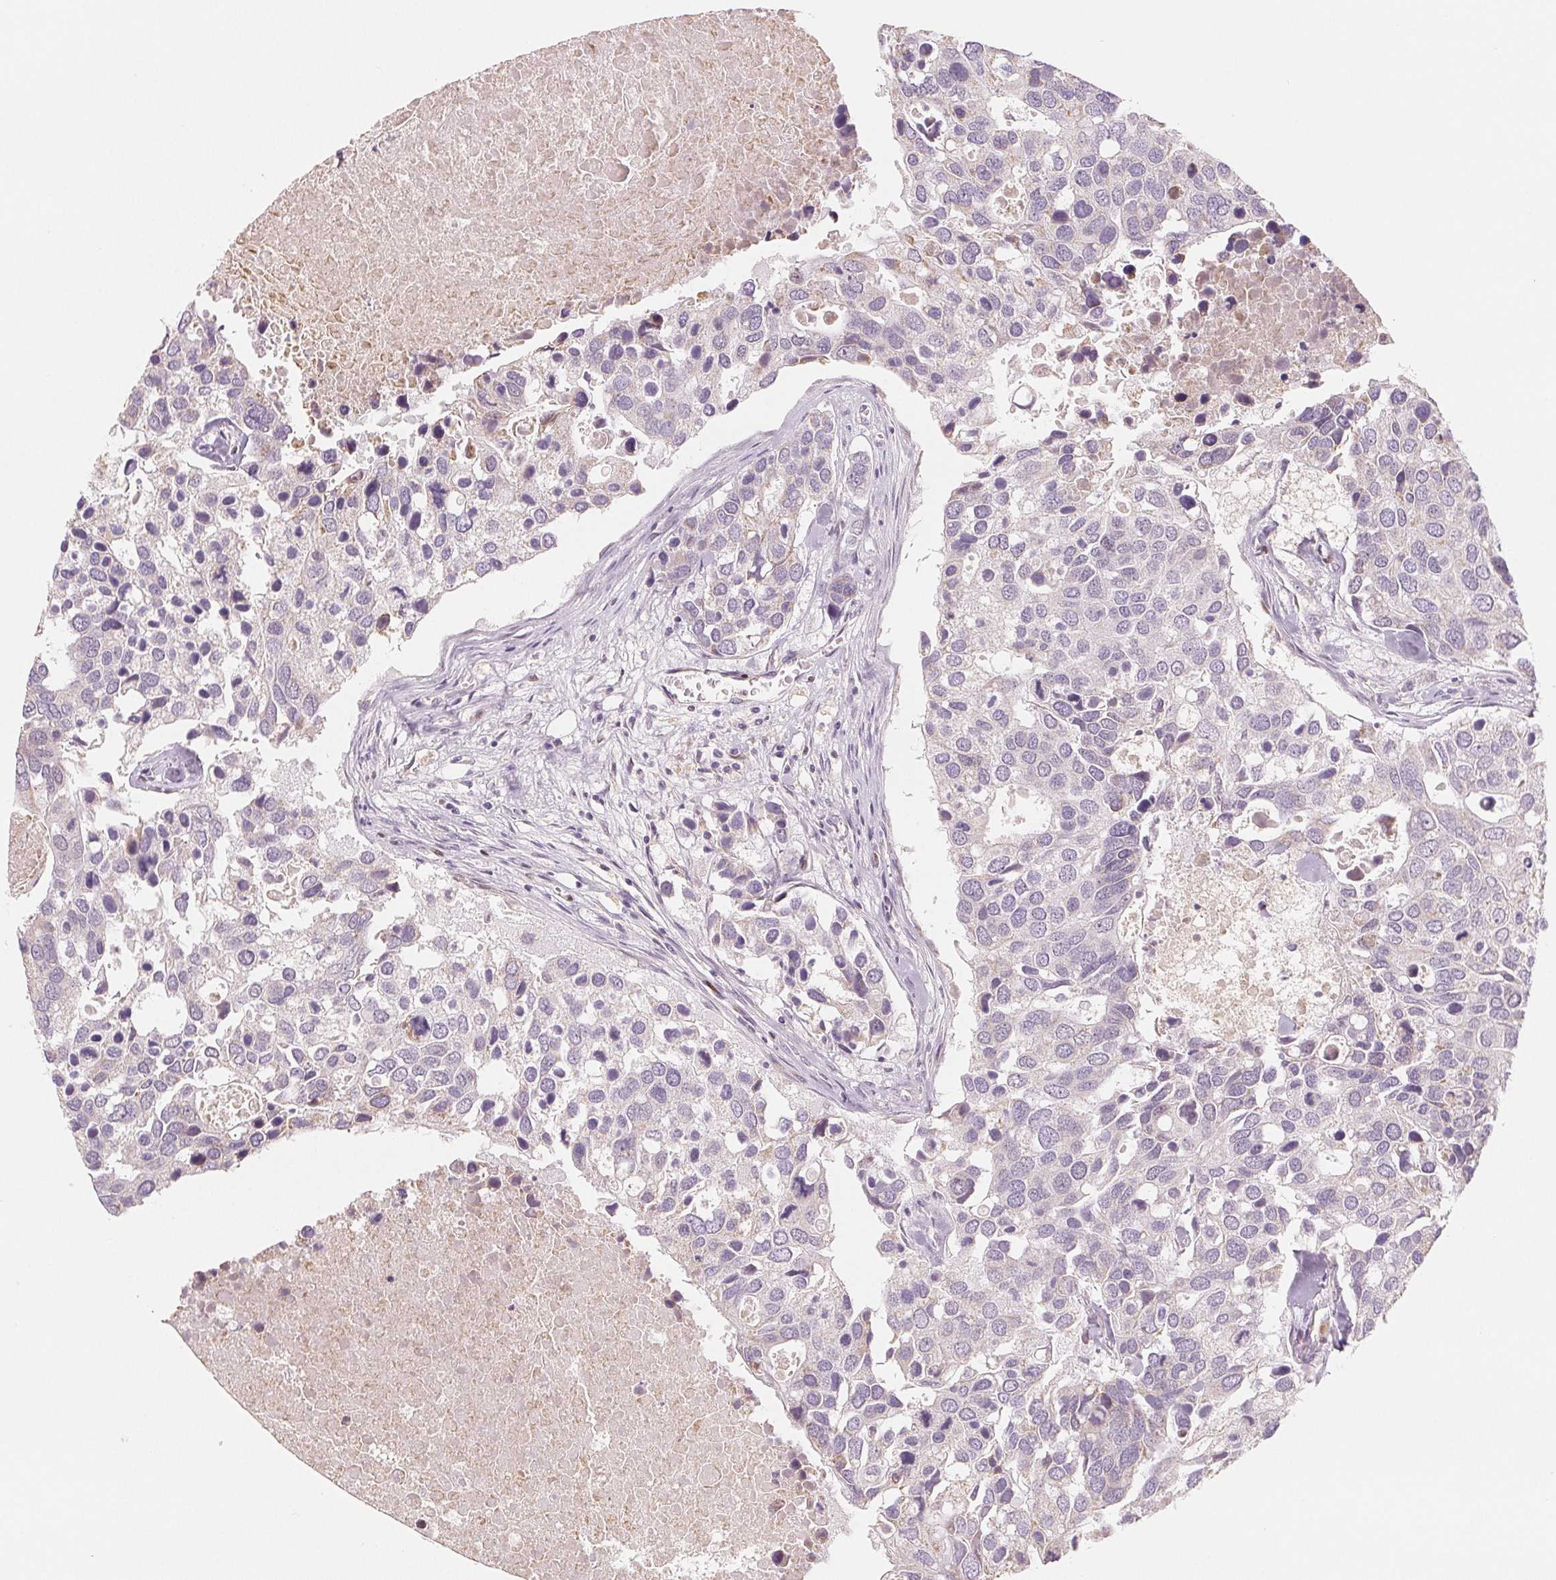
{"staining": {"intensity": "negative", "quantity": "none", "location": "none"}, "tissue": "breast cancer", "cell_type": "Tumor cells", "image_type": "cancer", "snomed": [{"axis": "morphology", "description": "Duct carcinoma"}, {"axis": "topography", "description": "Breast"}], "caption": "Immunohistochemistry of human breast cancer (intraductal carcinoma) exhibits no staining in tumor cells.", "gene": "SMARCD3", "patient": {"sex": "female", "age": 83}}